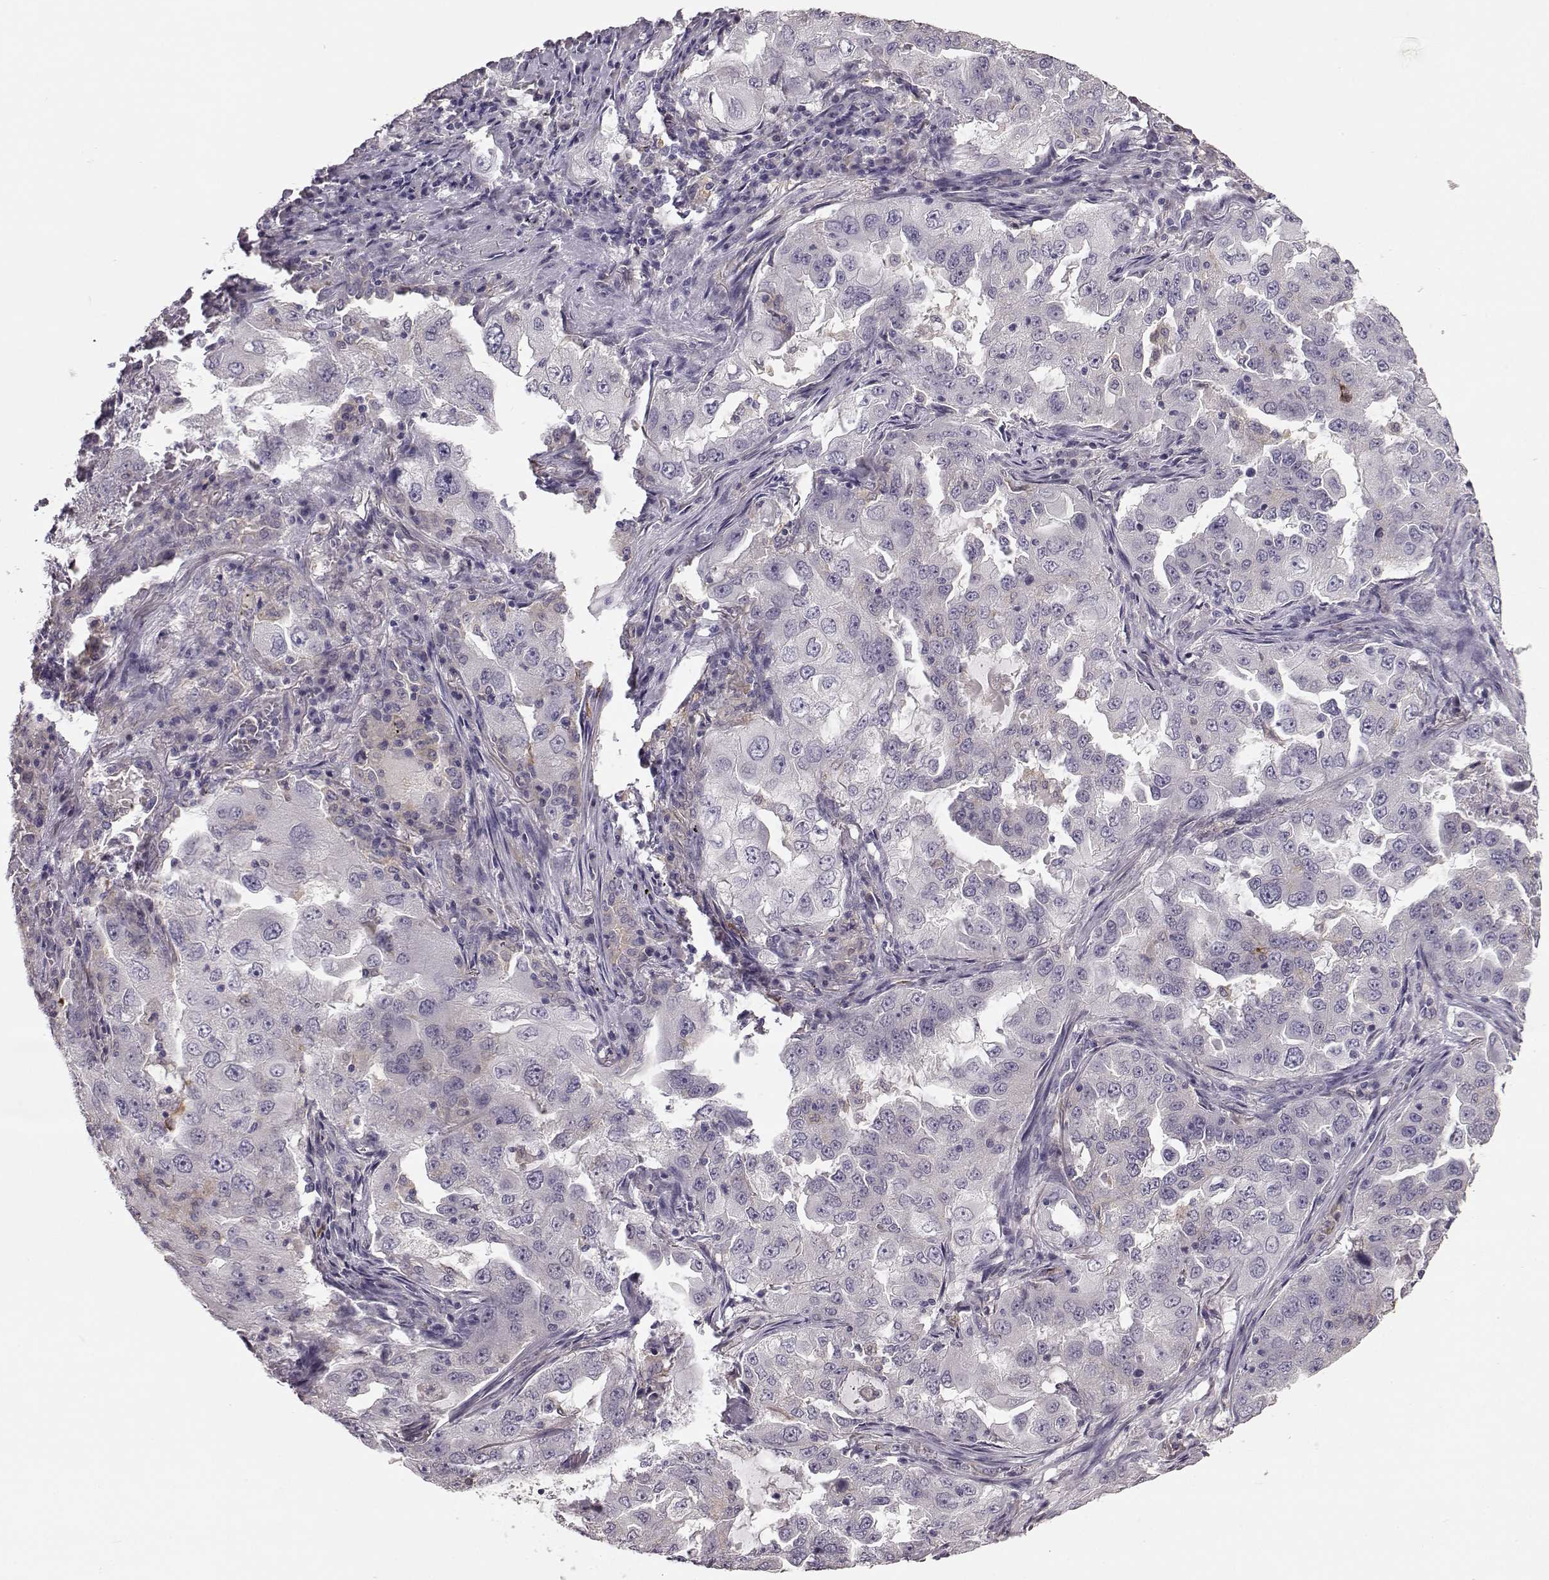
{"staining": {"intensity": "negative", "quantity": "none", "location": "none"}, "tissue": "lung cancer", "cell_type": "Tumor cells", "image_type": "cancer", "snomed": [{"axis": "morphology", "description": "Adenocarcinoma, NOS"}, {"axis": "topography", "description": "Lung"}], "caption": "High magnification brightfield microscopy of adenocarcinoma (lung) stained with DAB (brown) and counterstained with hematoxylin (blue): tumor cells show no significant expression. (DAB (3,3'-diaminobenzidine) immunohistochemistry (IHC), high magnification).", "gene": "GPR50", "patient": {"sex": "female", "age": 61}}